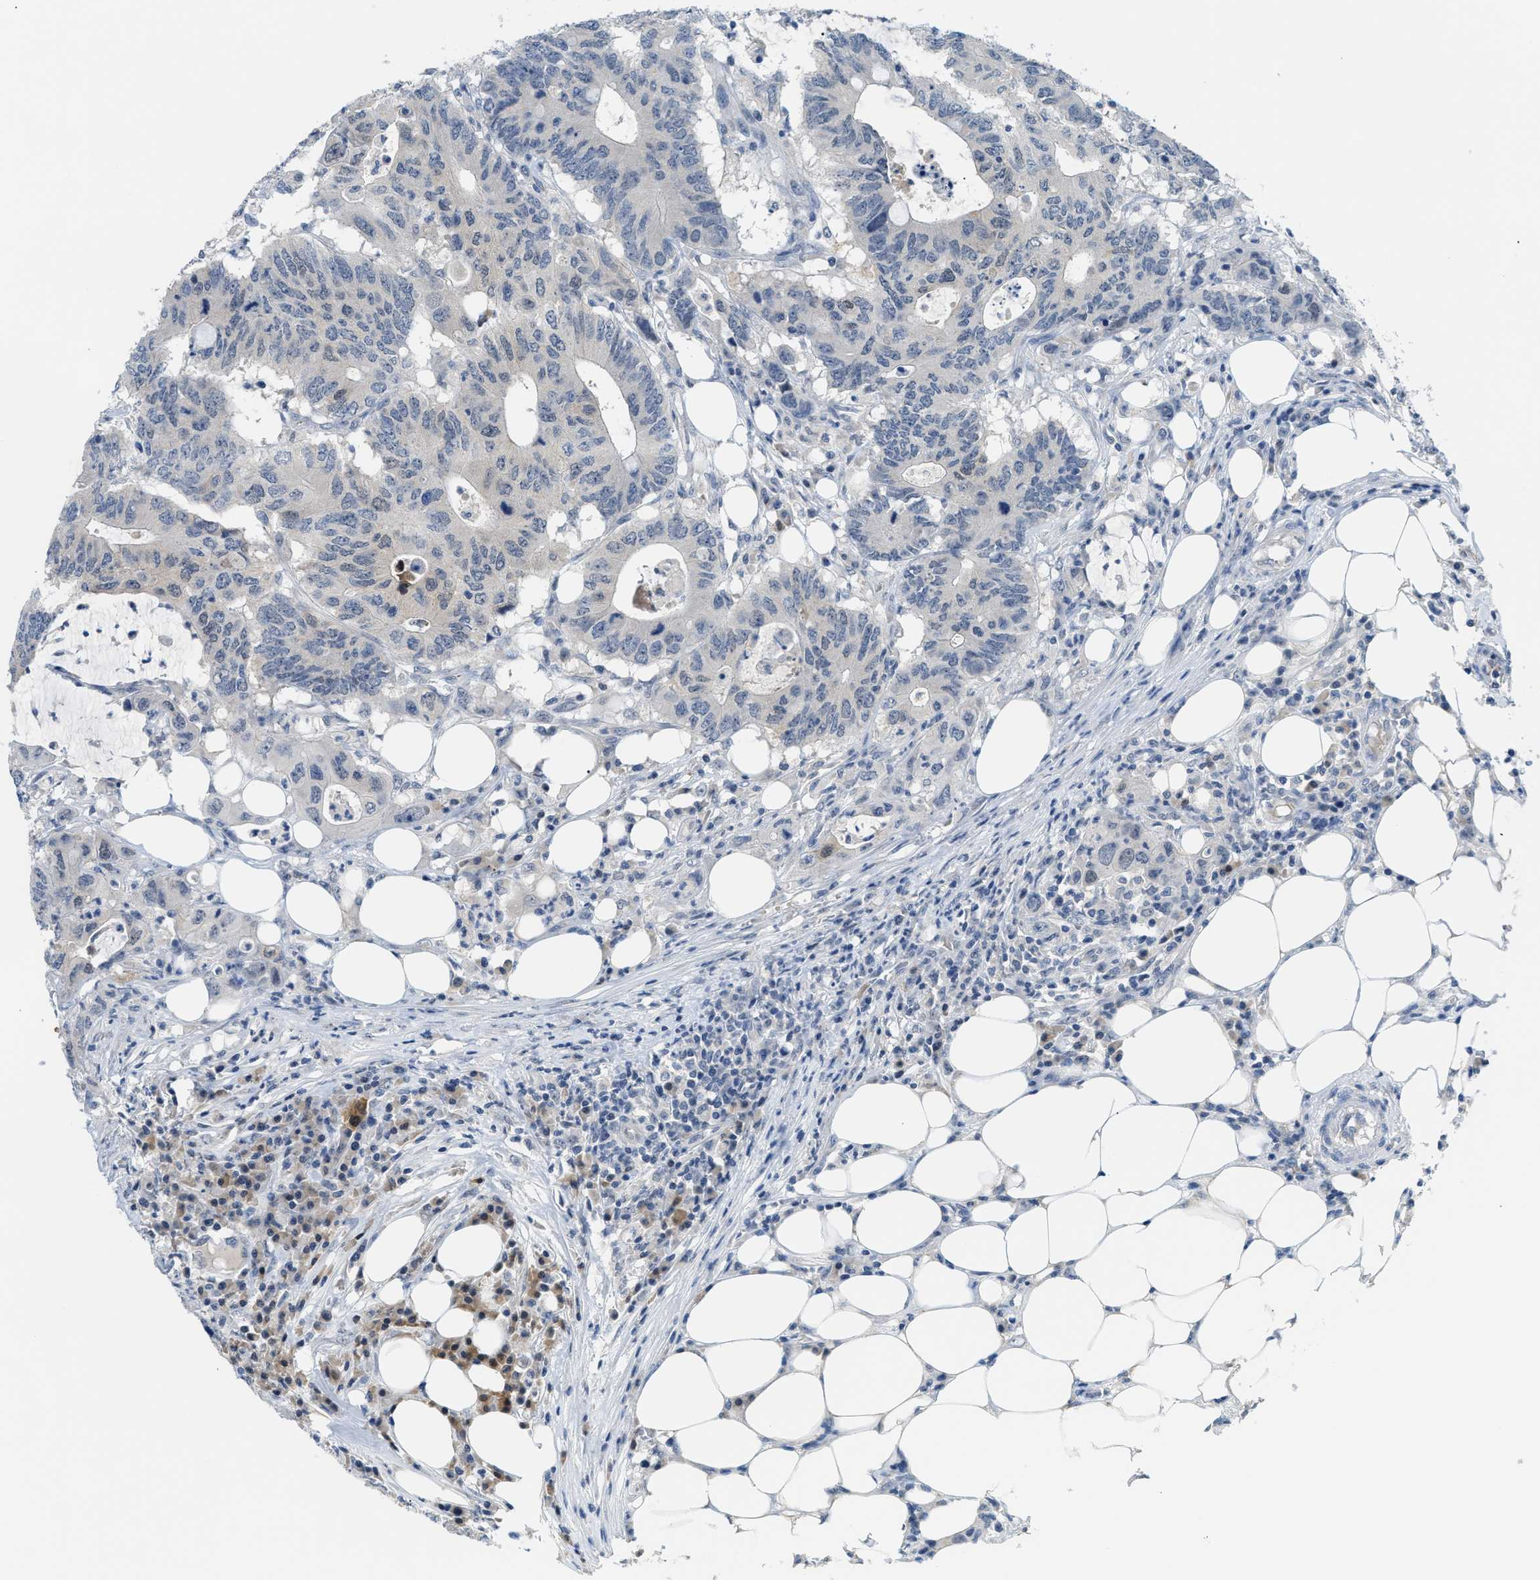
{"staining": {"intensity": "weak", "quantity": "<25%", "location": "cytoplasmic/membranous"}, "tissue": "colorectal cancer", "cell_type": "Tumor cells", "image_type": "cancer", "snomed": [{"axis": "morphology", "description": "Adenocarcinoma, NOS"}, {"axis": "topography", "description": "Colon"}], "caption": "Tumor cells are negative for protein expression in human colorectal cancer. (Brightfield microscopy of DAB immunohistochemistry at high magnification).", "gene": "PSAT1", "patient": {"sex": "male", "age": 71}}